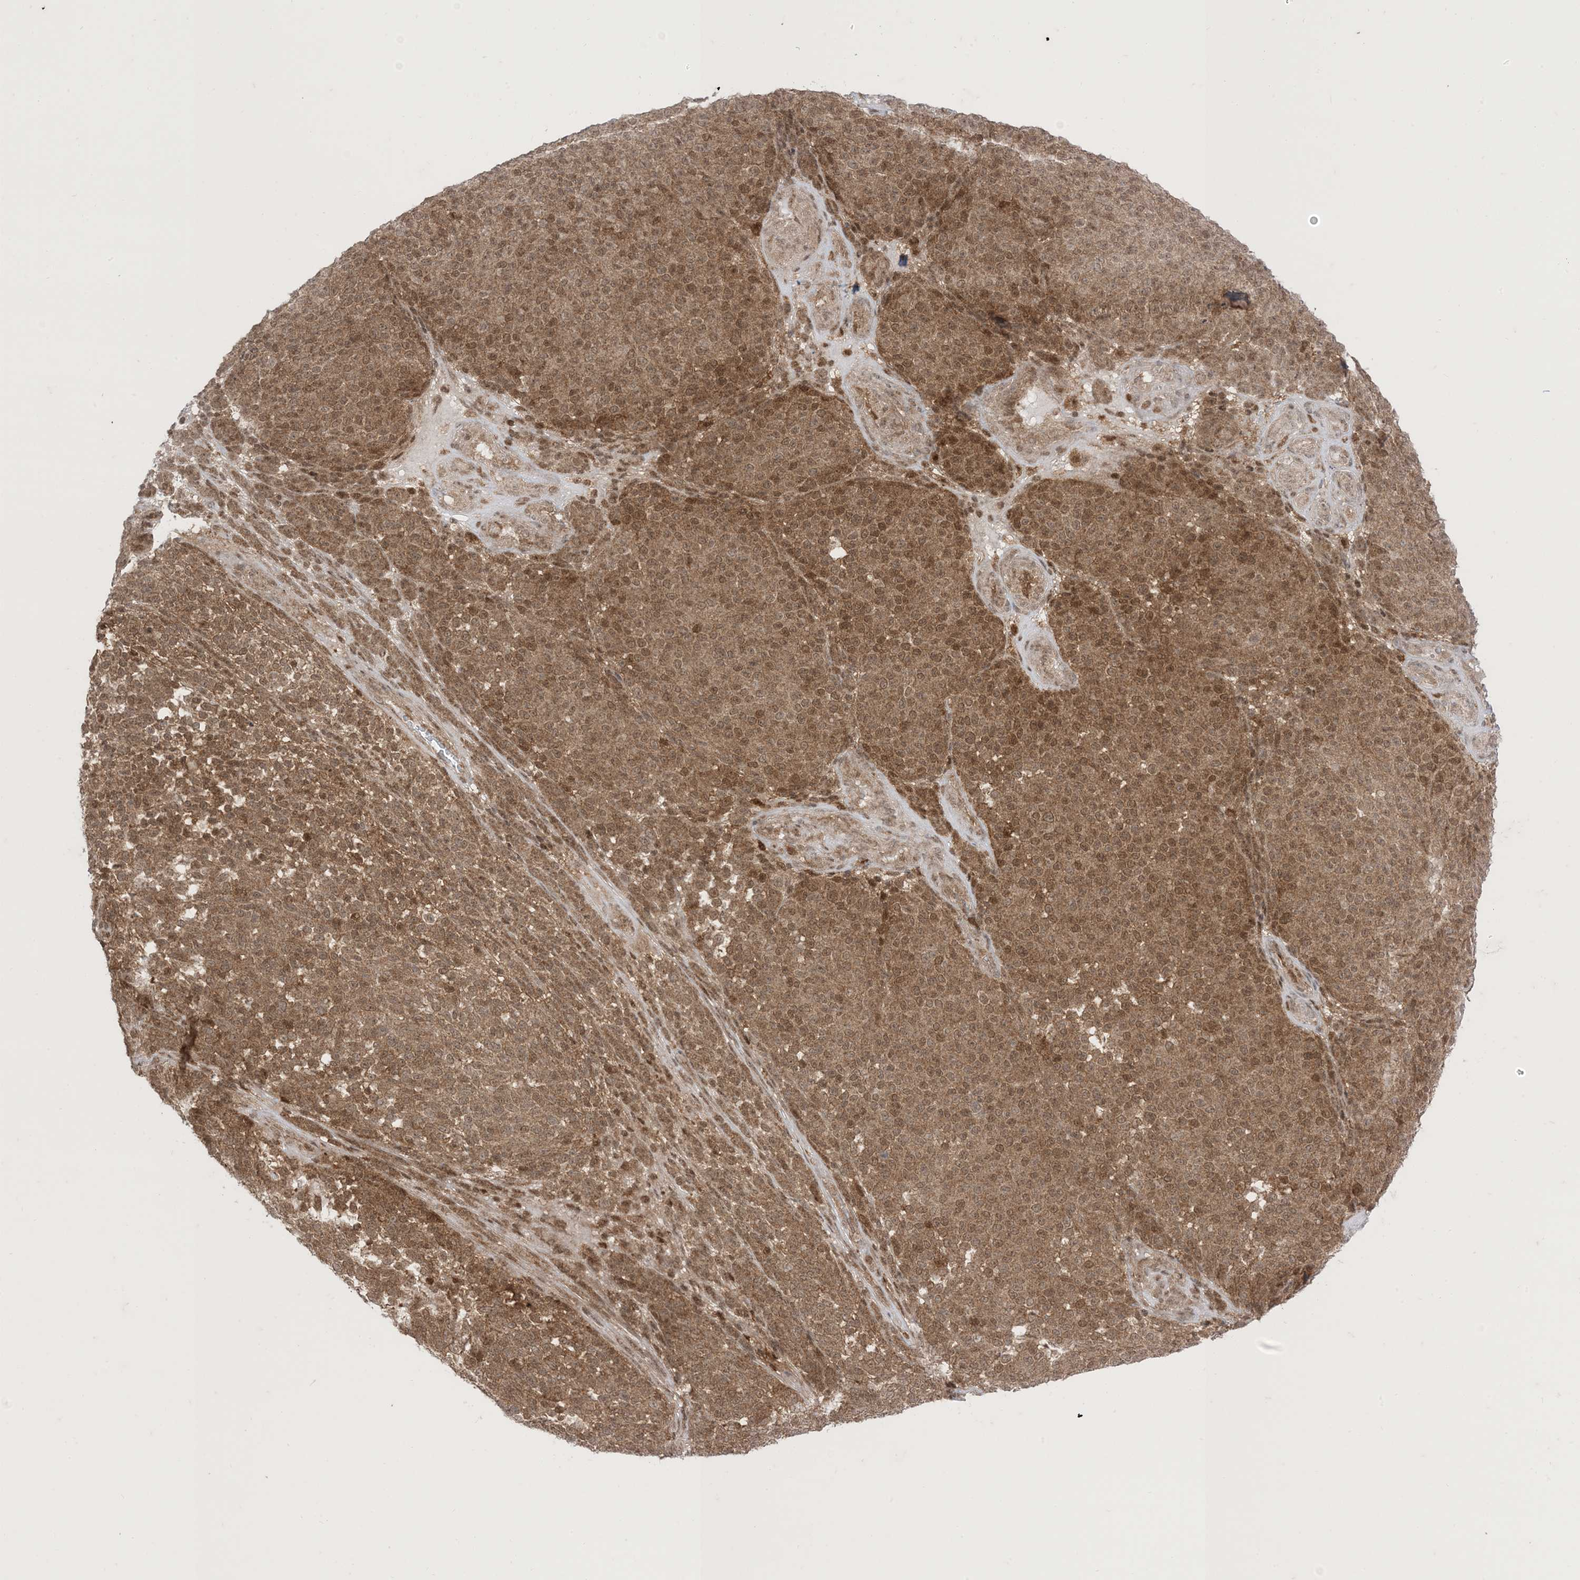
{"staining": {"intensity": "moderate", "quantity": ">75%", "location": "cytoplasmic/membranous,nuclear"}, "tissue": "melanoma", "cell_type": "Tumor cells", "image_type": "cancer", "snomed": [{"axis": "morphology", "description": "Malignant melanoma, NOS"}, {"axis": "topography", "description": "Skin"}], "caption": "Protein analysis of melanoma tissue reveals moderate cytoplasmic/membranous and nuclear staining in approximately >75% of tumor cells.", "gene": "PTPA", "patient": {"sex": "male", "age": 49}}